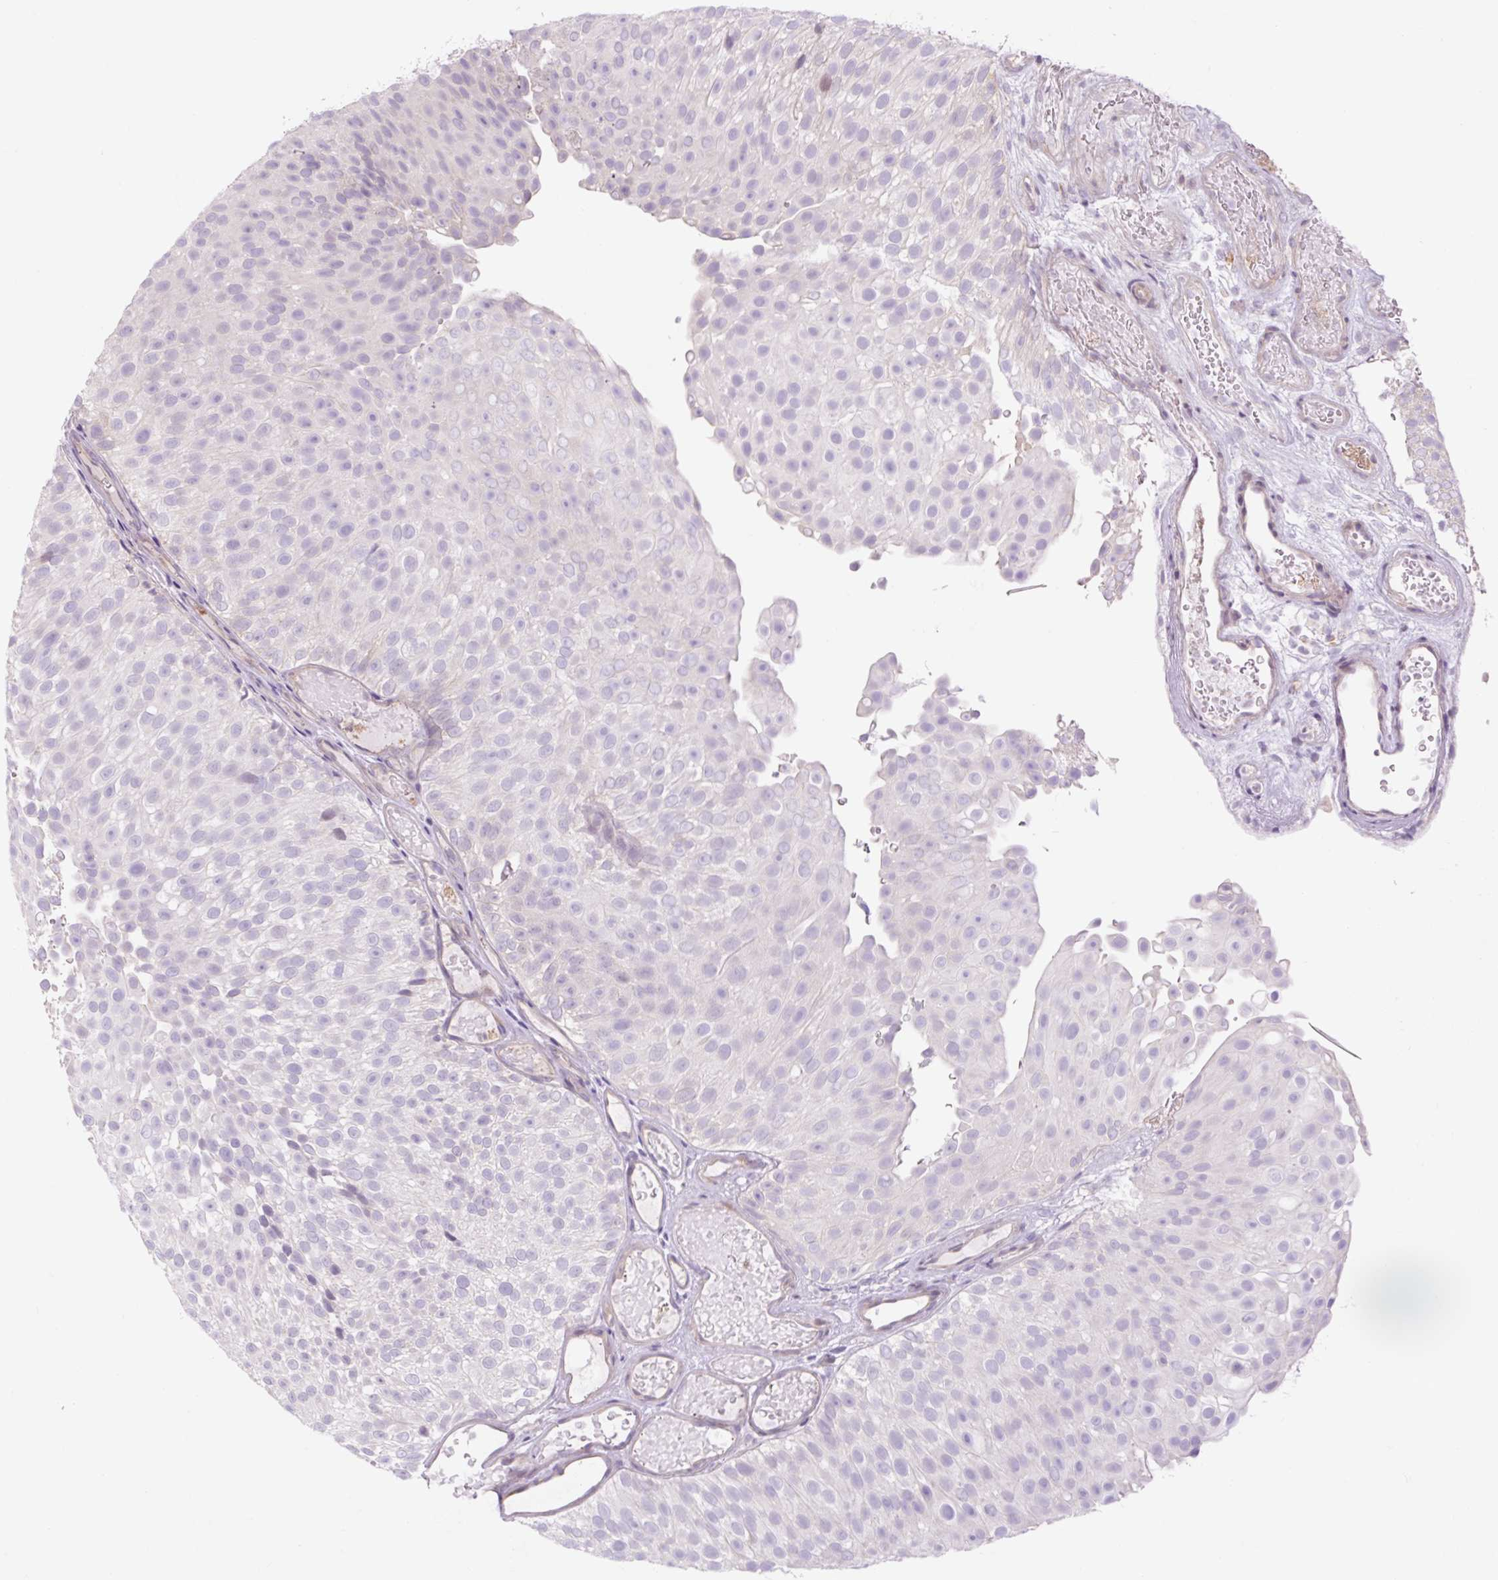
{"staining": {"intensity": "negative", "quantity": "none", "location": "none"}, "tissue": "urothelial cancer", "cell_type": "Tumor cells", "image_type": "cancer", "snomed": [{"axis": "morphology", "description": "Urothelial carcinoma, Low grade"}, {"axis": "topography", "description": "Urinary bladder"}], "caption": "DAB immunohistochemical staining of urothelial cancer shows no significant positivity in tumor cells.", "gene": "GRID2", "patient": {"sex": "male", "age": 78}}